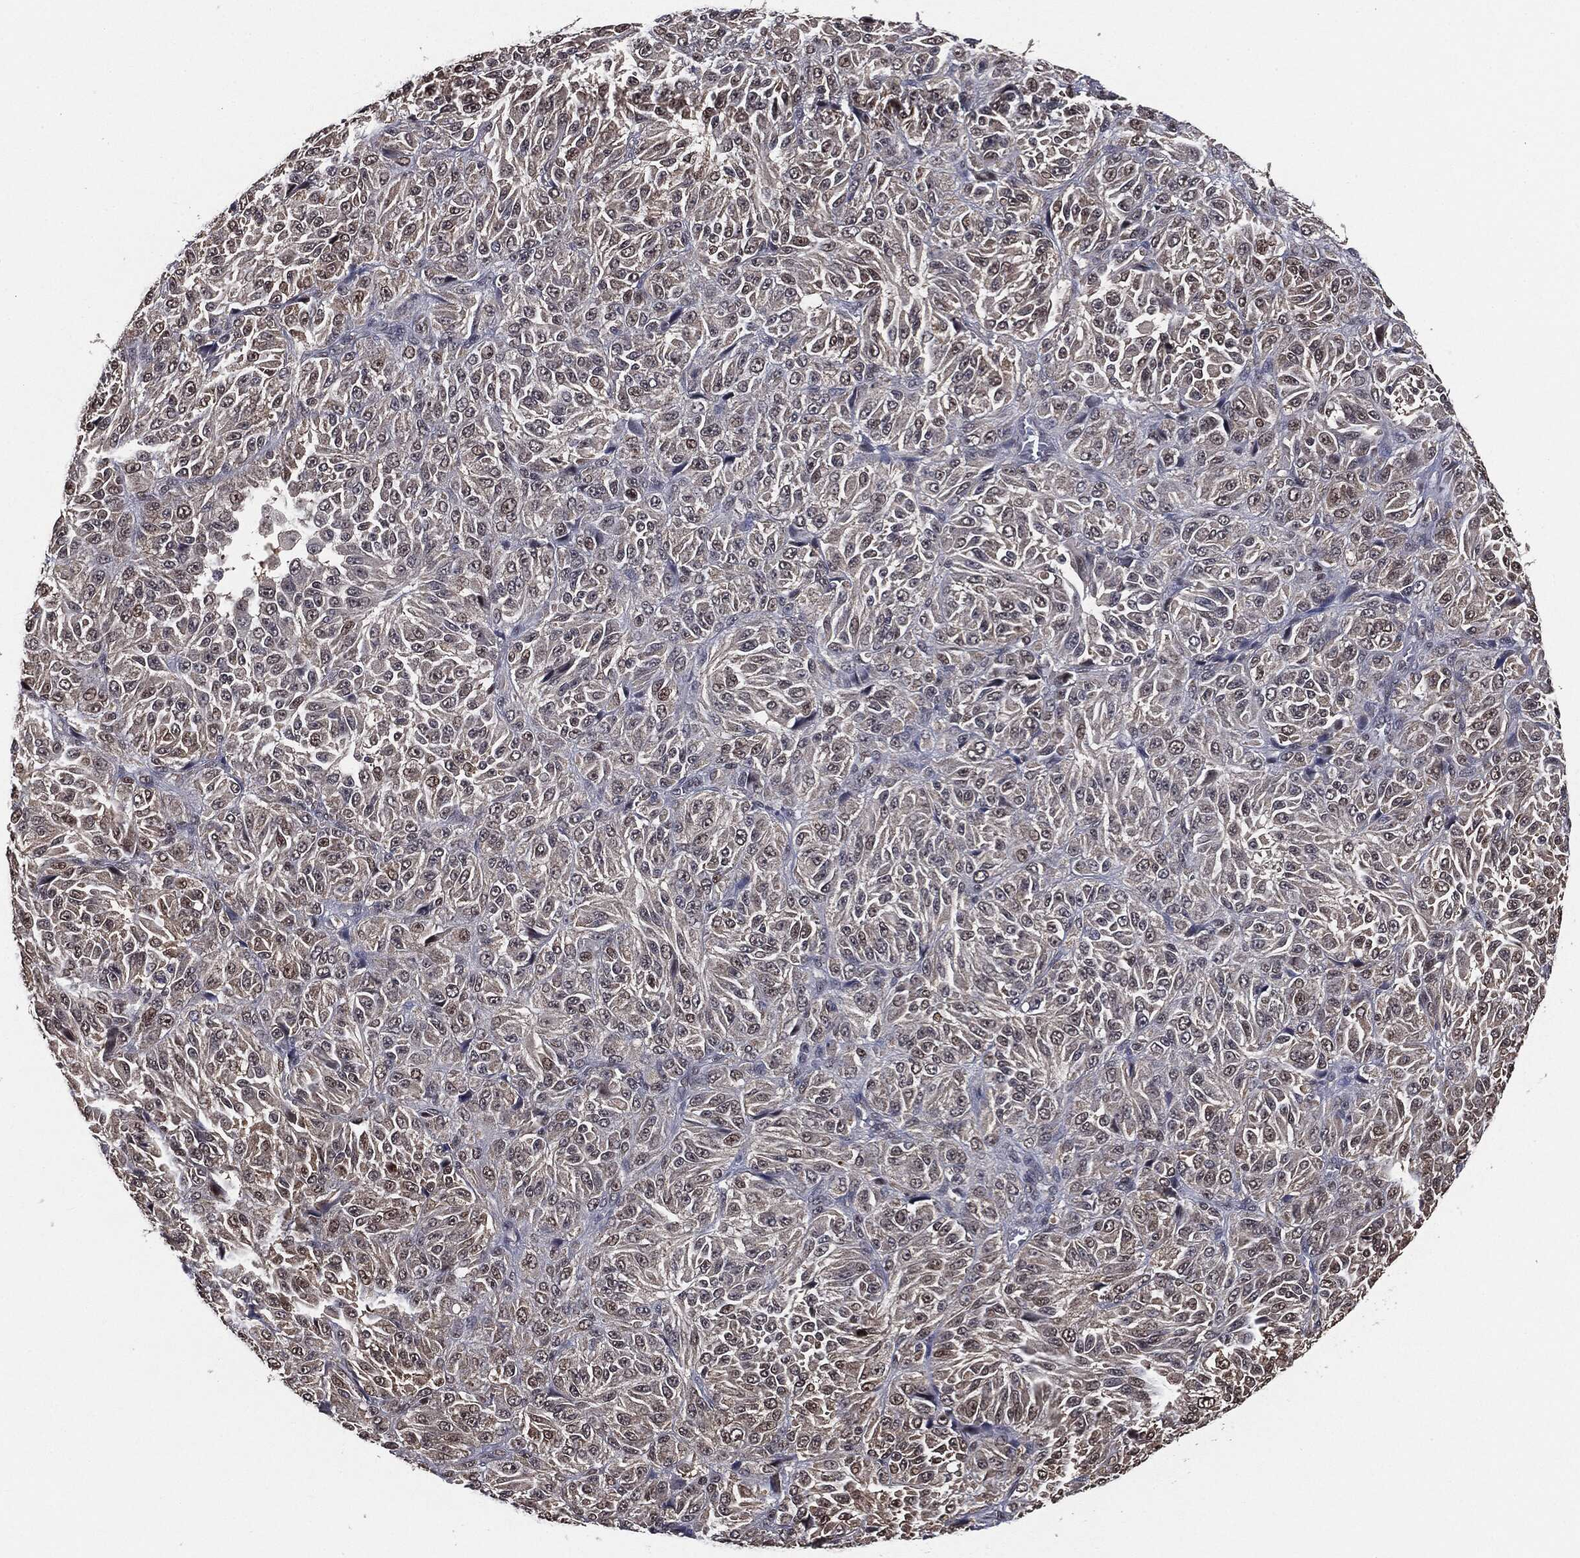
{"staining": {"intensity": "negative", "quantity": "none", "location": "none"}, "tissue": "melanoma", "cell_type": "Tumor cells", "image_type": "cancer", "snomed": [{"axis": "morphology", "description": "Malignant melanoma, Metastatic site"}, {"axis": "topography", "description": "Brain"}], "caption": "IHC image of neoplastic tissue: human melanoma stained with DAB shows no significant protein staining in tumor cells.", "gene": "SHLD2", "patient": {"sex": "female", "age": 56}}